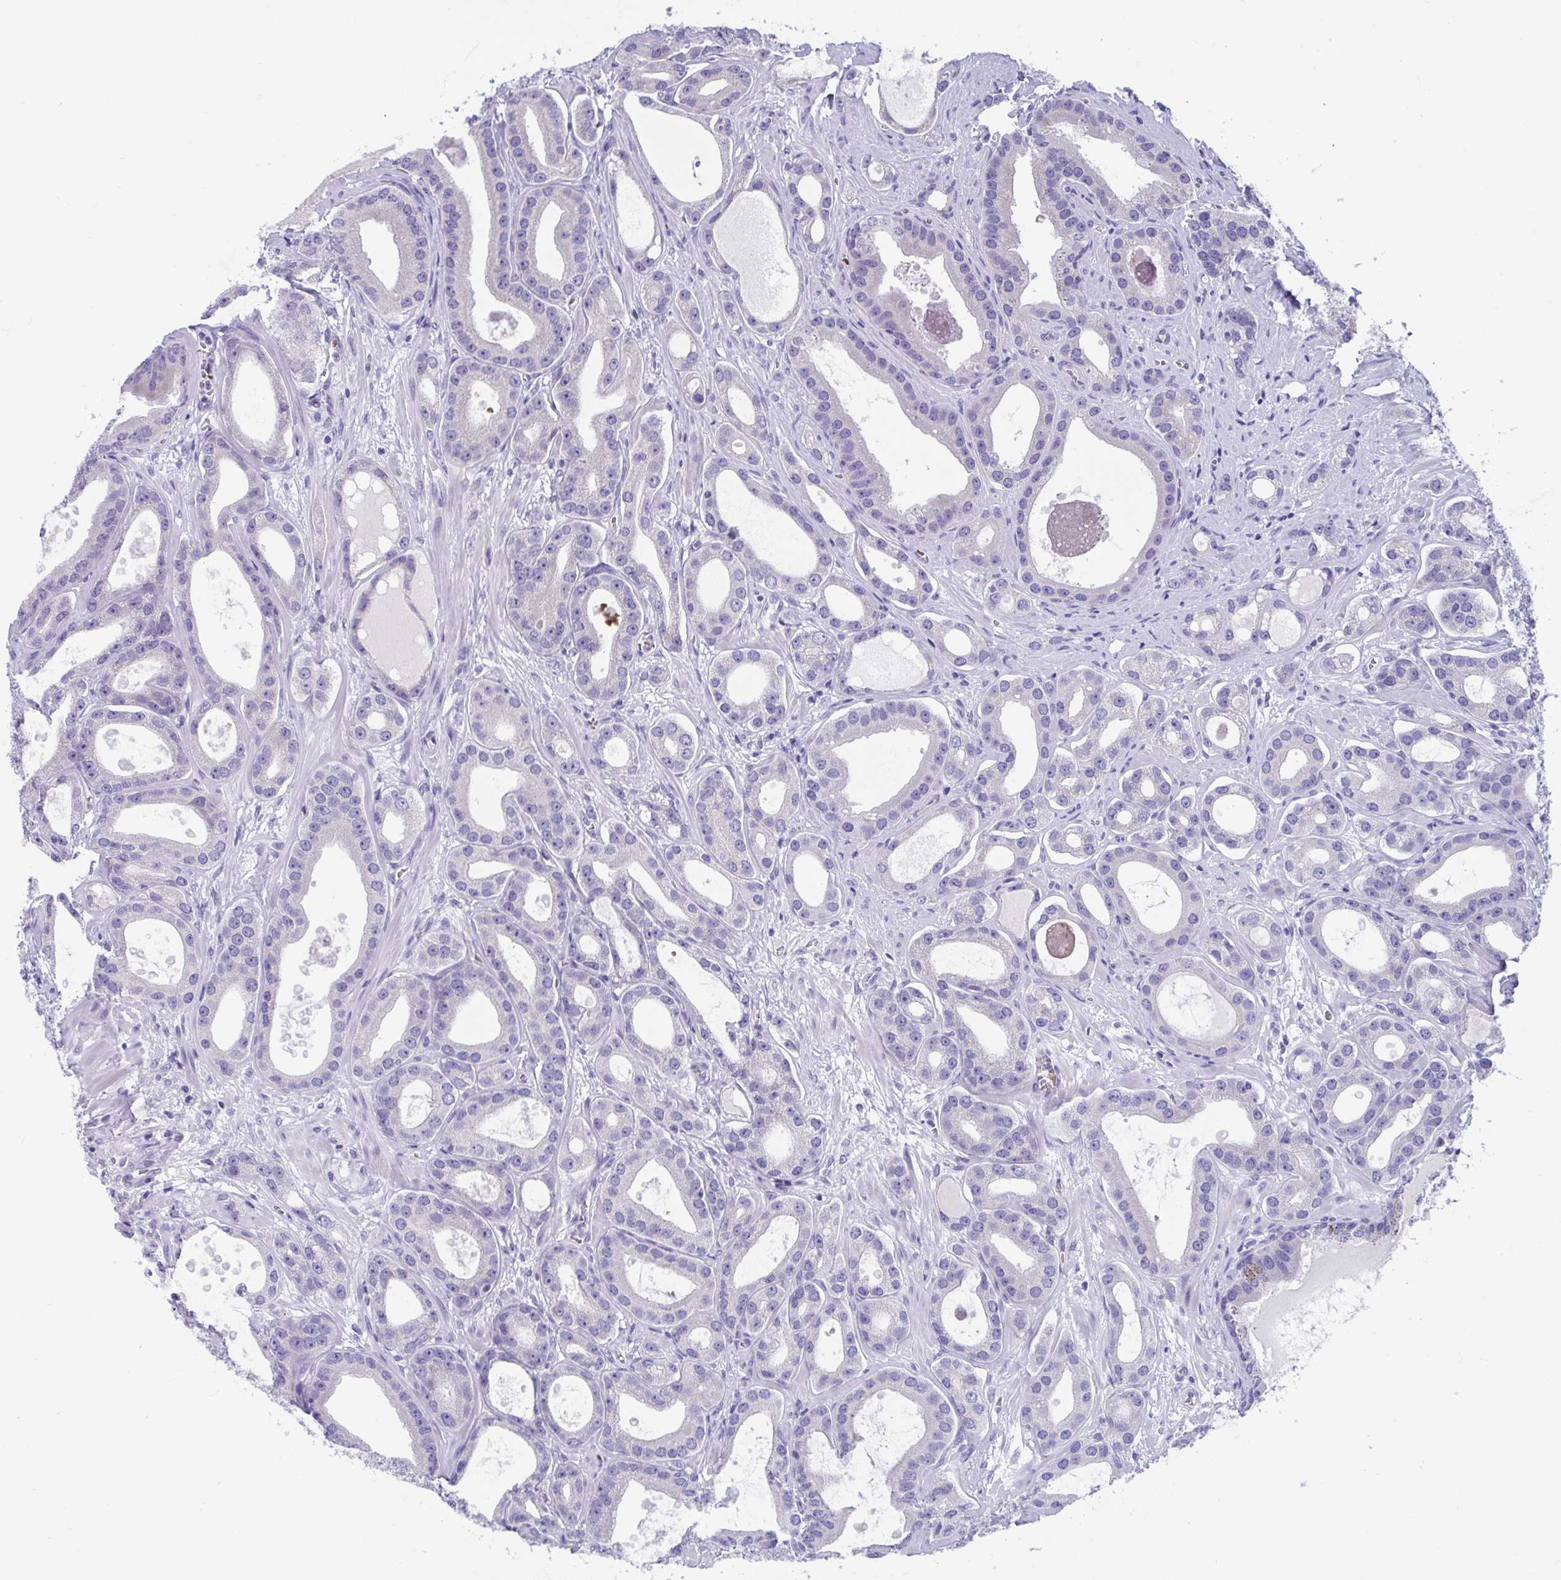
{"staining": {"intensity": "negative", "quantity": "none", "location": "none"}, "tissue": "prostate cancer", "cell_type": "Tumor cells", "image_type": "cancer", "snomed": [{"axis": "morphology", "description": "Adenocarcinoma, High grade"}, {"axis": "topography", "description": "Prostate"}], "caption": "An immunohistochemistry photomicrograph of prostate high-grade adenocarcinoma is shown. There is no staining in tumor cells of prostate high-grade adenocarcinoma.", "gene": "TTC30B", "patient": {"sex": "male", "age": 65}}